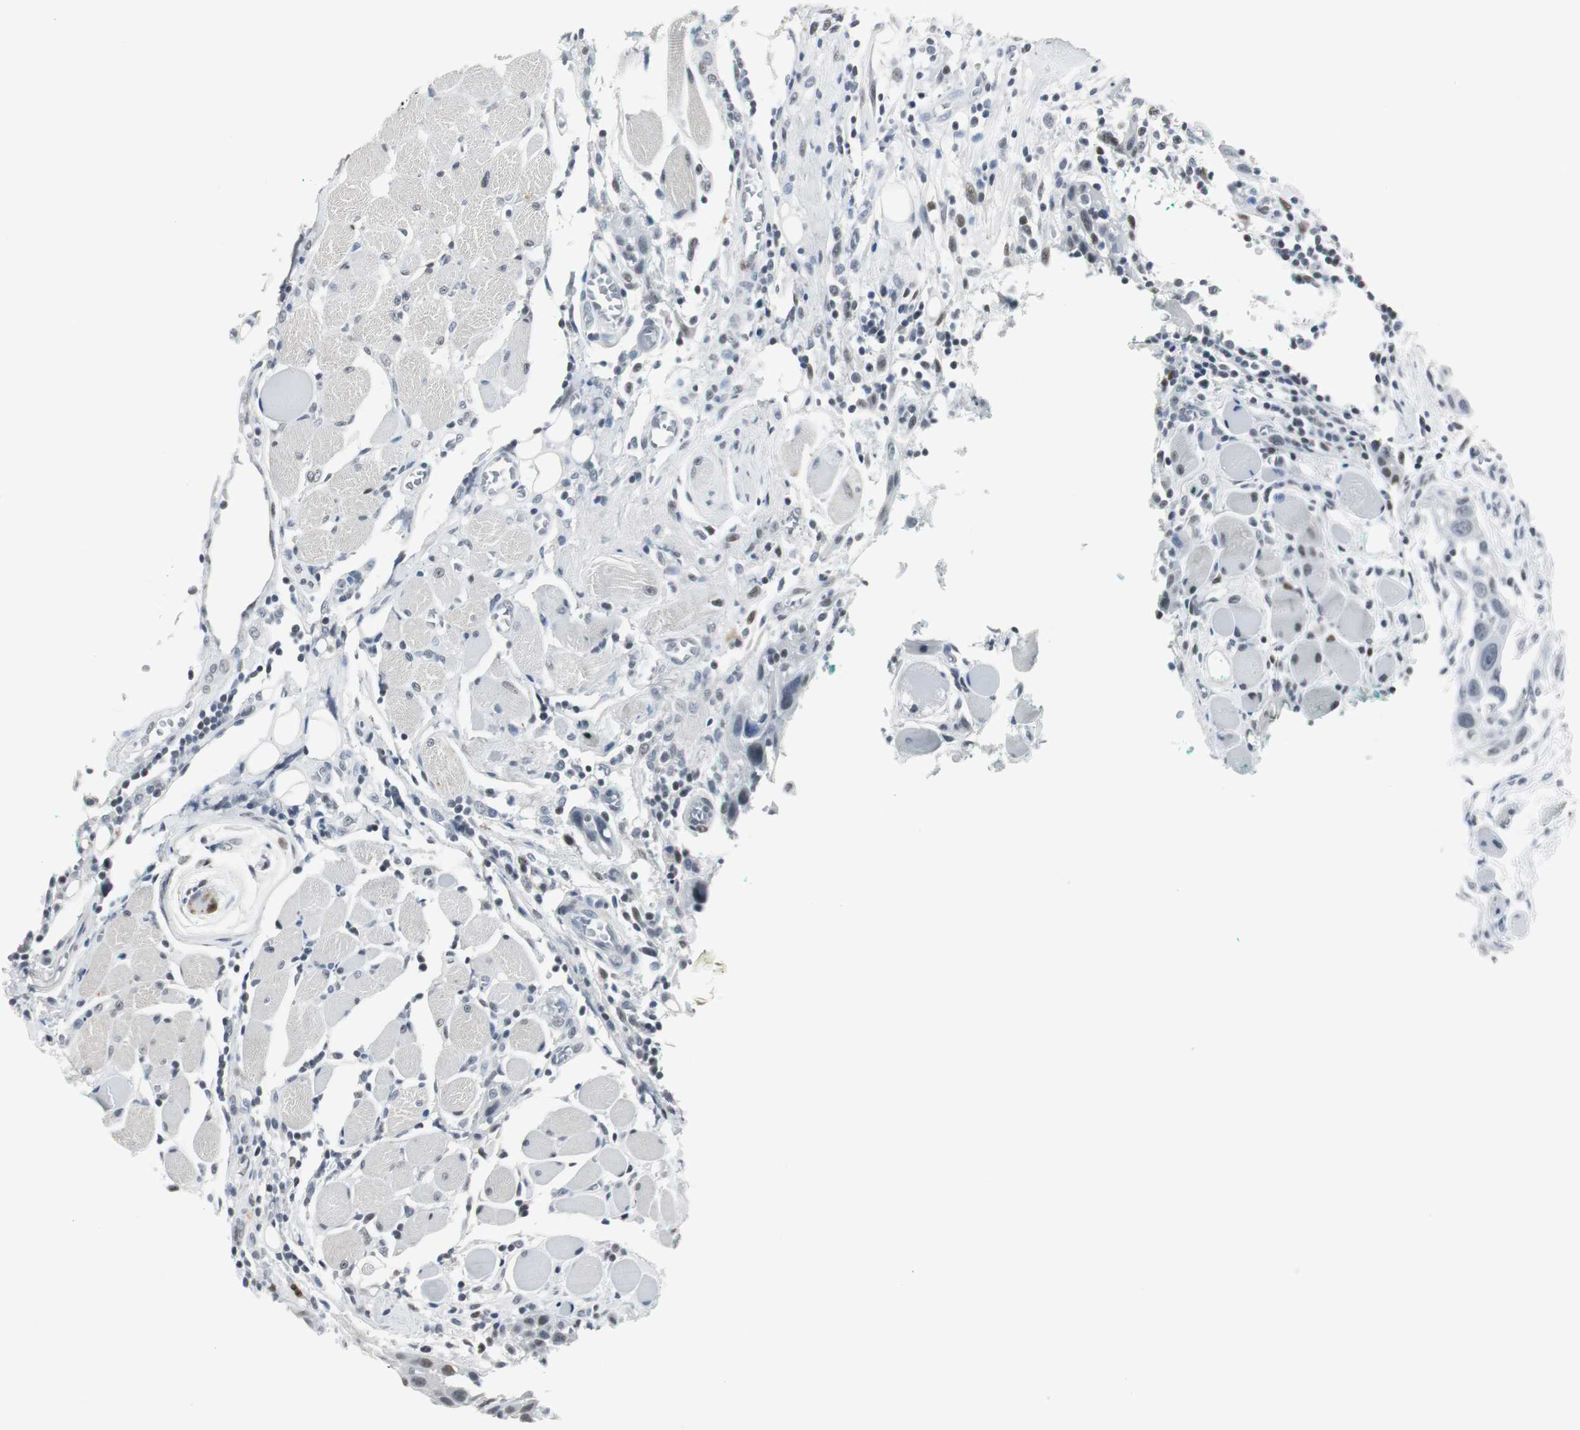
{"staining": {"intensity": "negative", "quantity": "none", "location": "none"}, "tissue": "head and neck cancer", "cell_type": "Tumor cells", "image_type": "cancer", "snomed": [{"axis": "morphology", "description": "Squamous cell carcinoma, NOS"}, {"axis": "topography", "description": "Oral tissue"}, {"axis": "topography", "description": "Head-Neck"}], "caption": "Immunohistochemical staining of human head and neck cancer displays no significant expression in tumor cells. Nuclei are stained in blue.", "gene": "ELK1", "patient": {"sex": "female", "age": 50}}